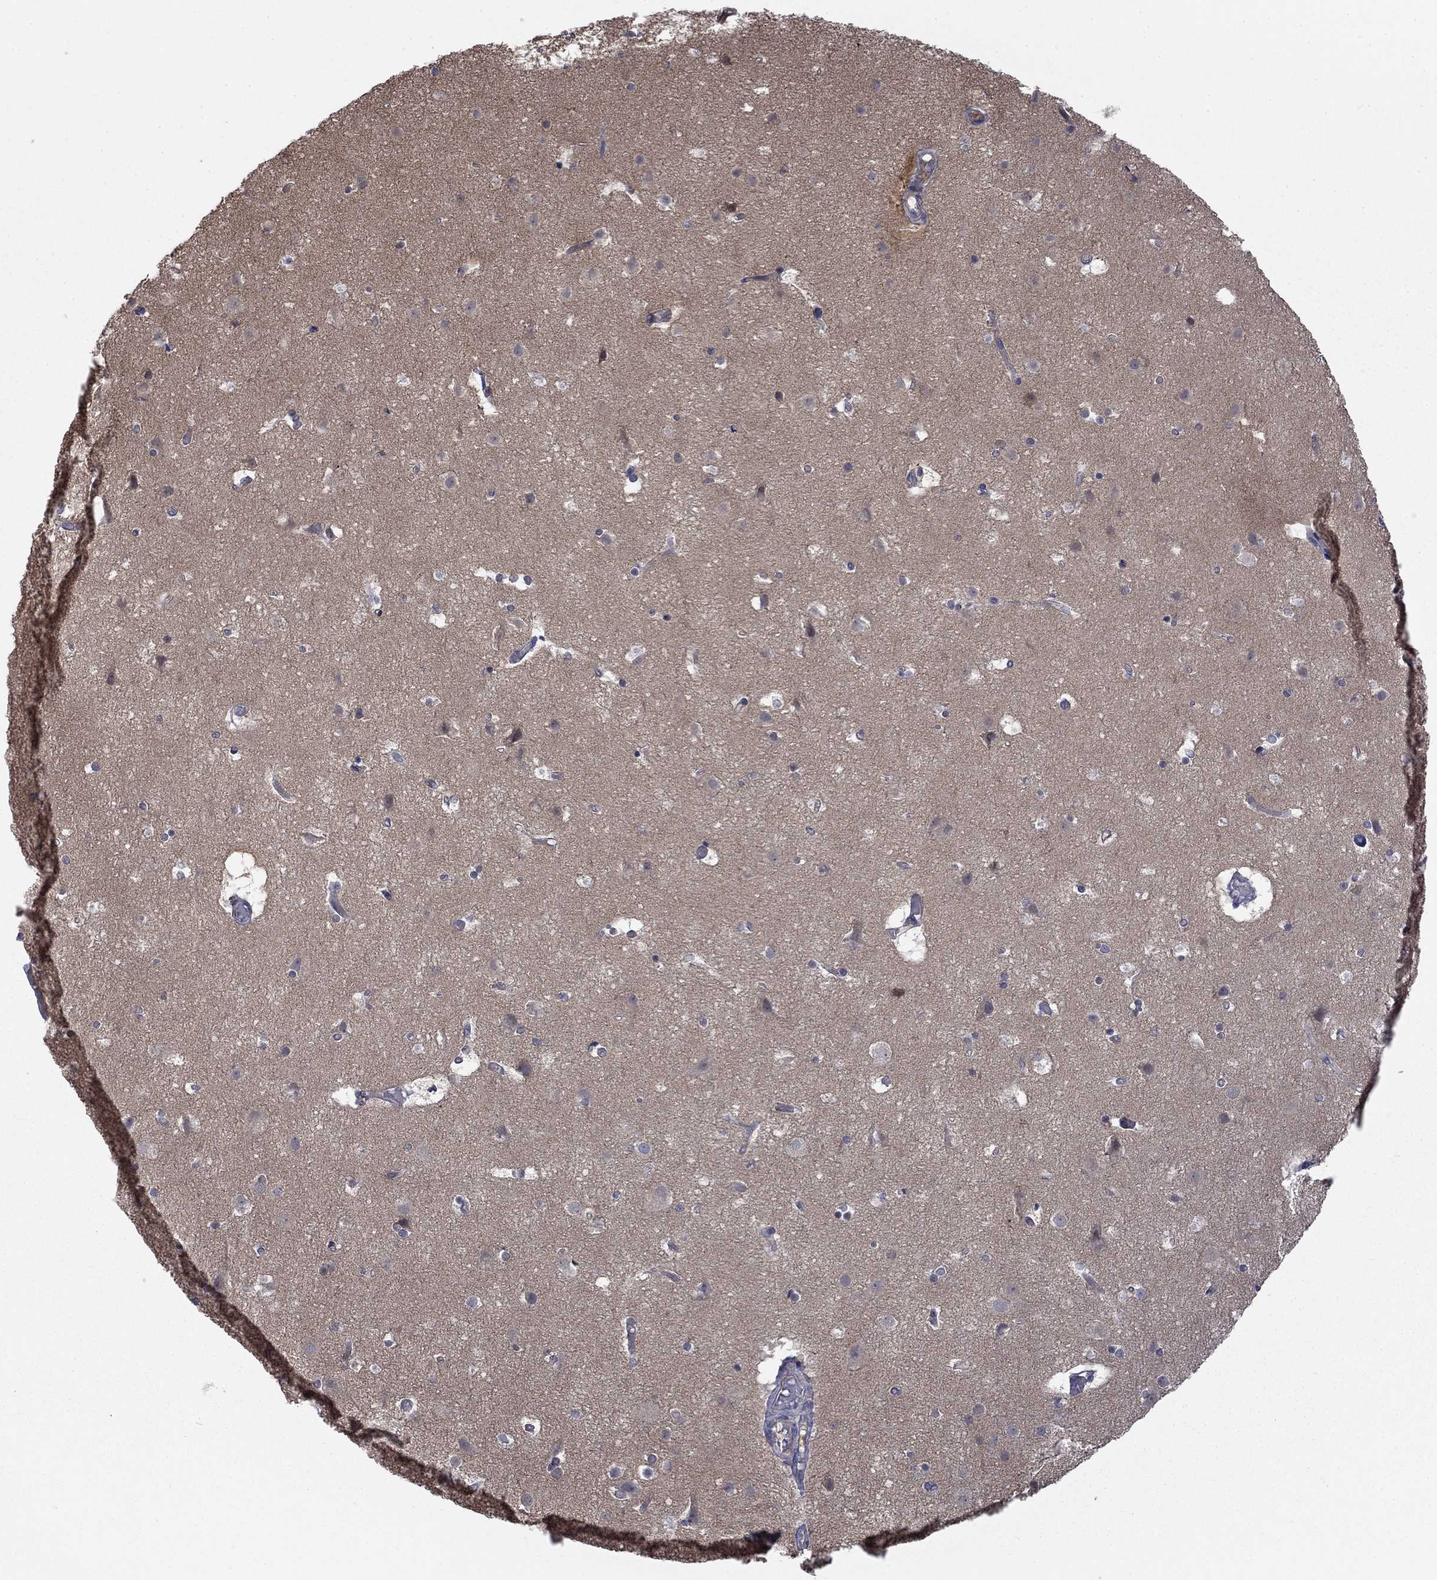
{"staining": {"intensity": "negative", "quantity": "none", "location": "none"}, "tissue": "cerebral cortex", "cell_type": "Endothelial cells", "image_type": "normal", "snomed": [{"axis": "morphology", "description": "Normal tissue, NOS"}, {"axis": "topography", "description": "Cerebral cortex"}], "caption": "Immunohistochemical staining of benign cerebral cortex displays no significant staining in endothelial cells. (DAB (3,3'-diaminobenzidine) immunohistochemistry (IHC) visualized using brightfield microscopy, high magnification).", "gene": "PDZD2", "patient": {"sex": "female", "age": 52}}